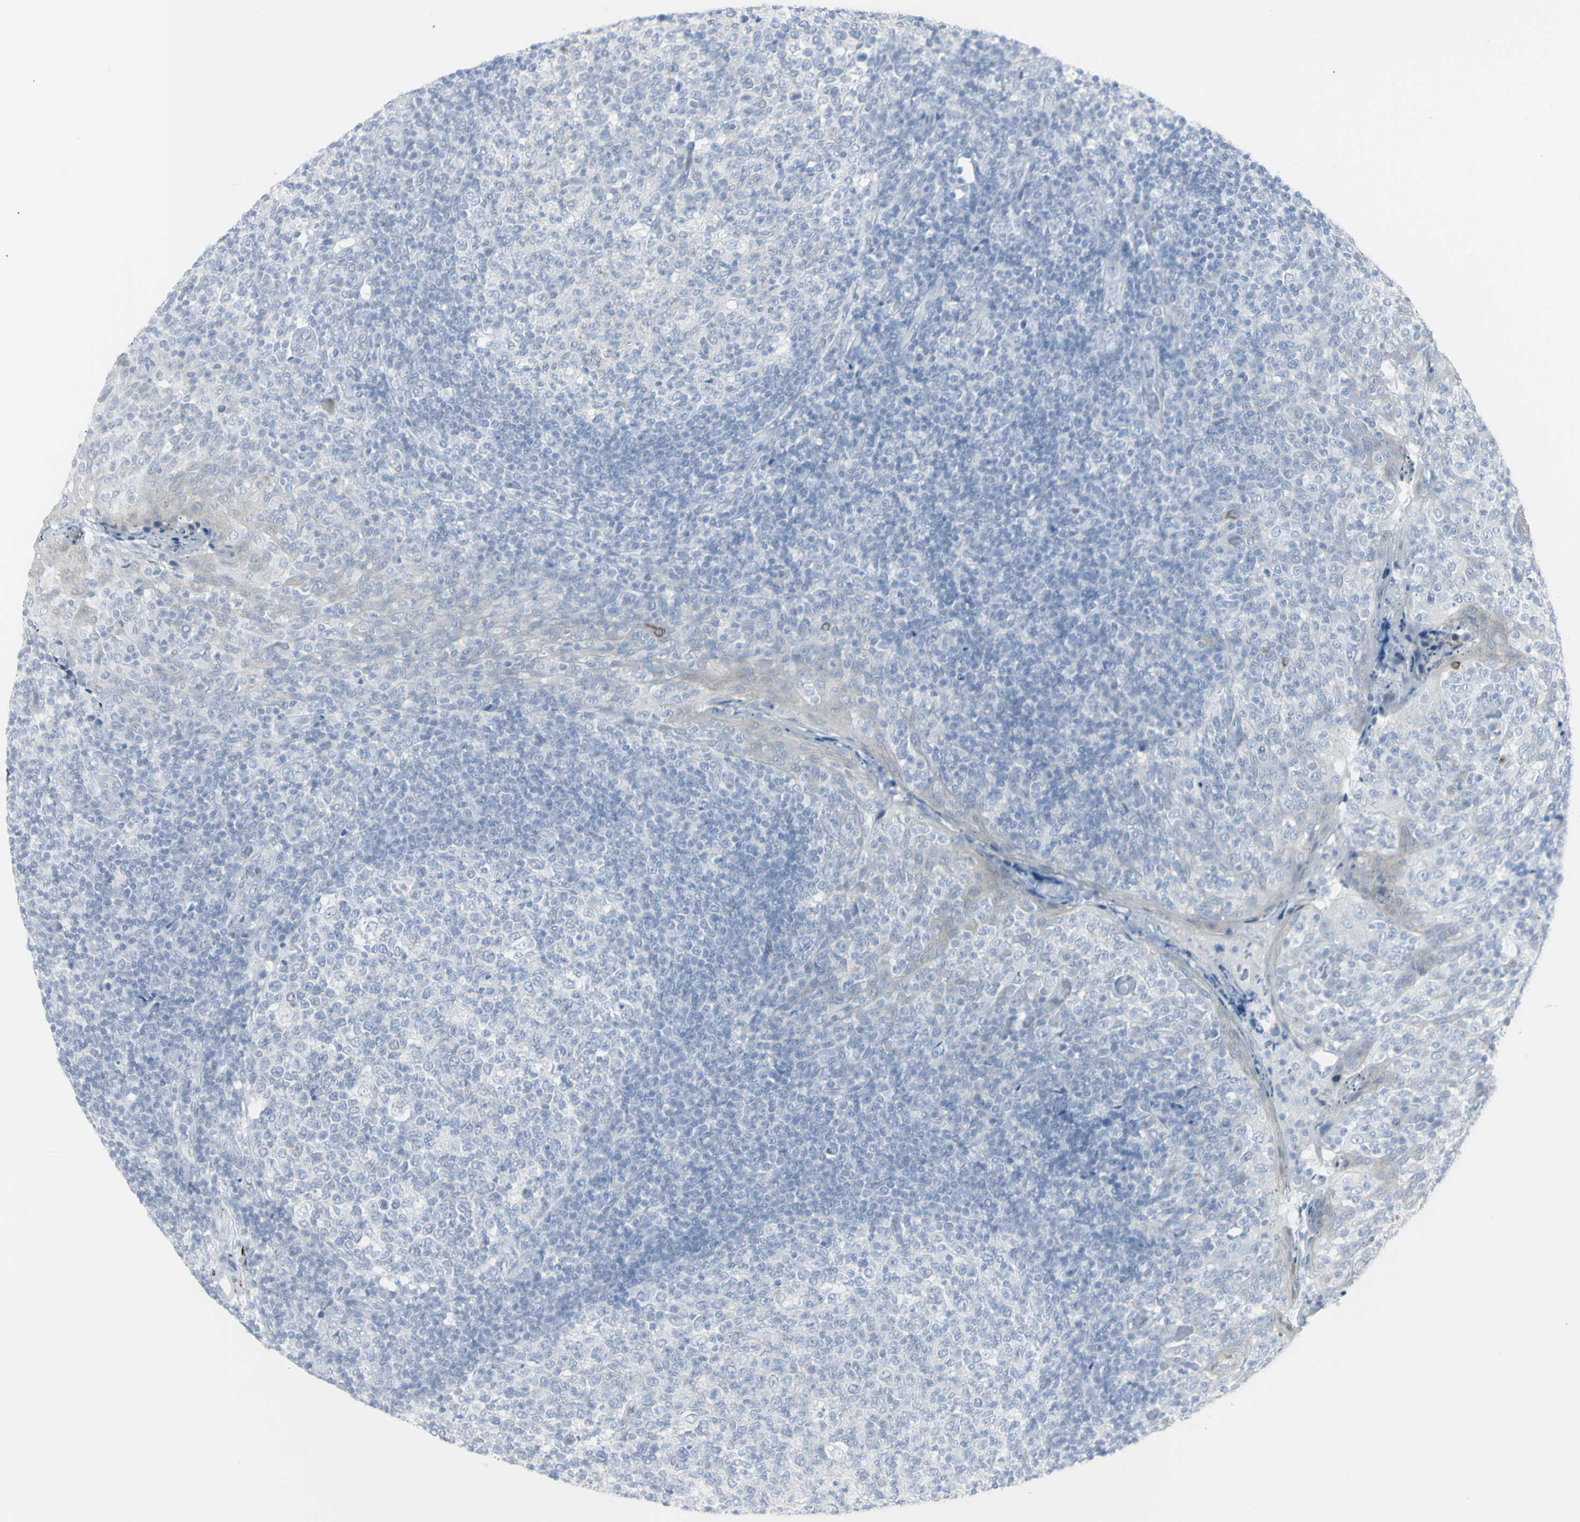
{"staining": {"intensity": "moderate", "quantity": "<25%", "location": "cytoplasmic/membranous"}, "tissue": "tonsil", "cell_type": "Germinal center cells", "image_type": "normal", "snomed": [{"axis": "morphology", "description": "Normal tissue, NOS"}, {"axis": "topography", "description": "Tonsil"}], "caption": "Immunohistochemistry staining of benign tonsil, which shows low levels of moderate cytoplasmic/membranous staining in approximately <25% of germinal center cells indicating moderate cytoplasmic/membranous protein positivity. The staining was performed using DAB (3,3'-diaminobenzidine) (brown) for protein detection and nuclei were counterstained in hematoxylin (blue).", "gene": "ENSG00000198211", "patient": {"sex": "female", "age": 19}}